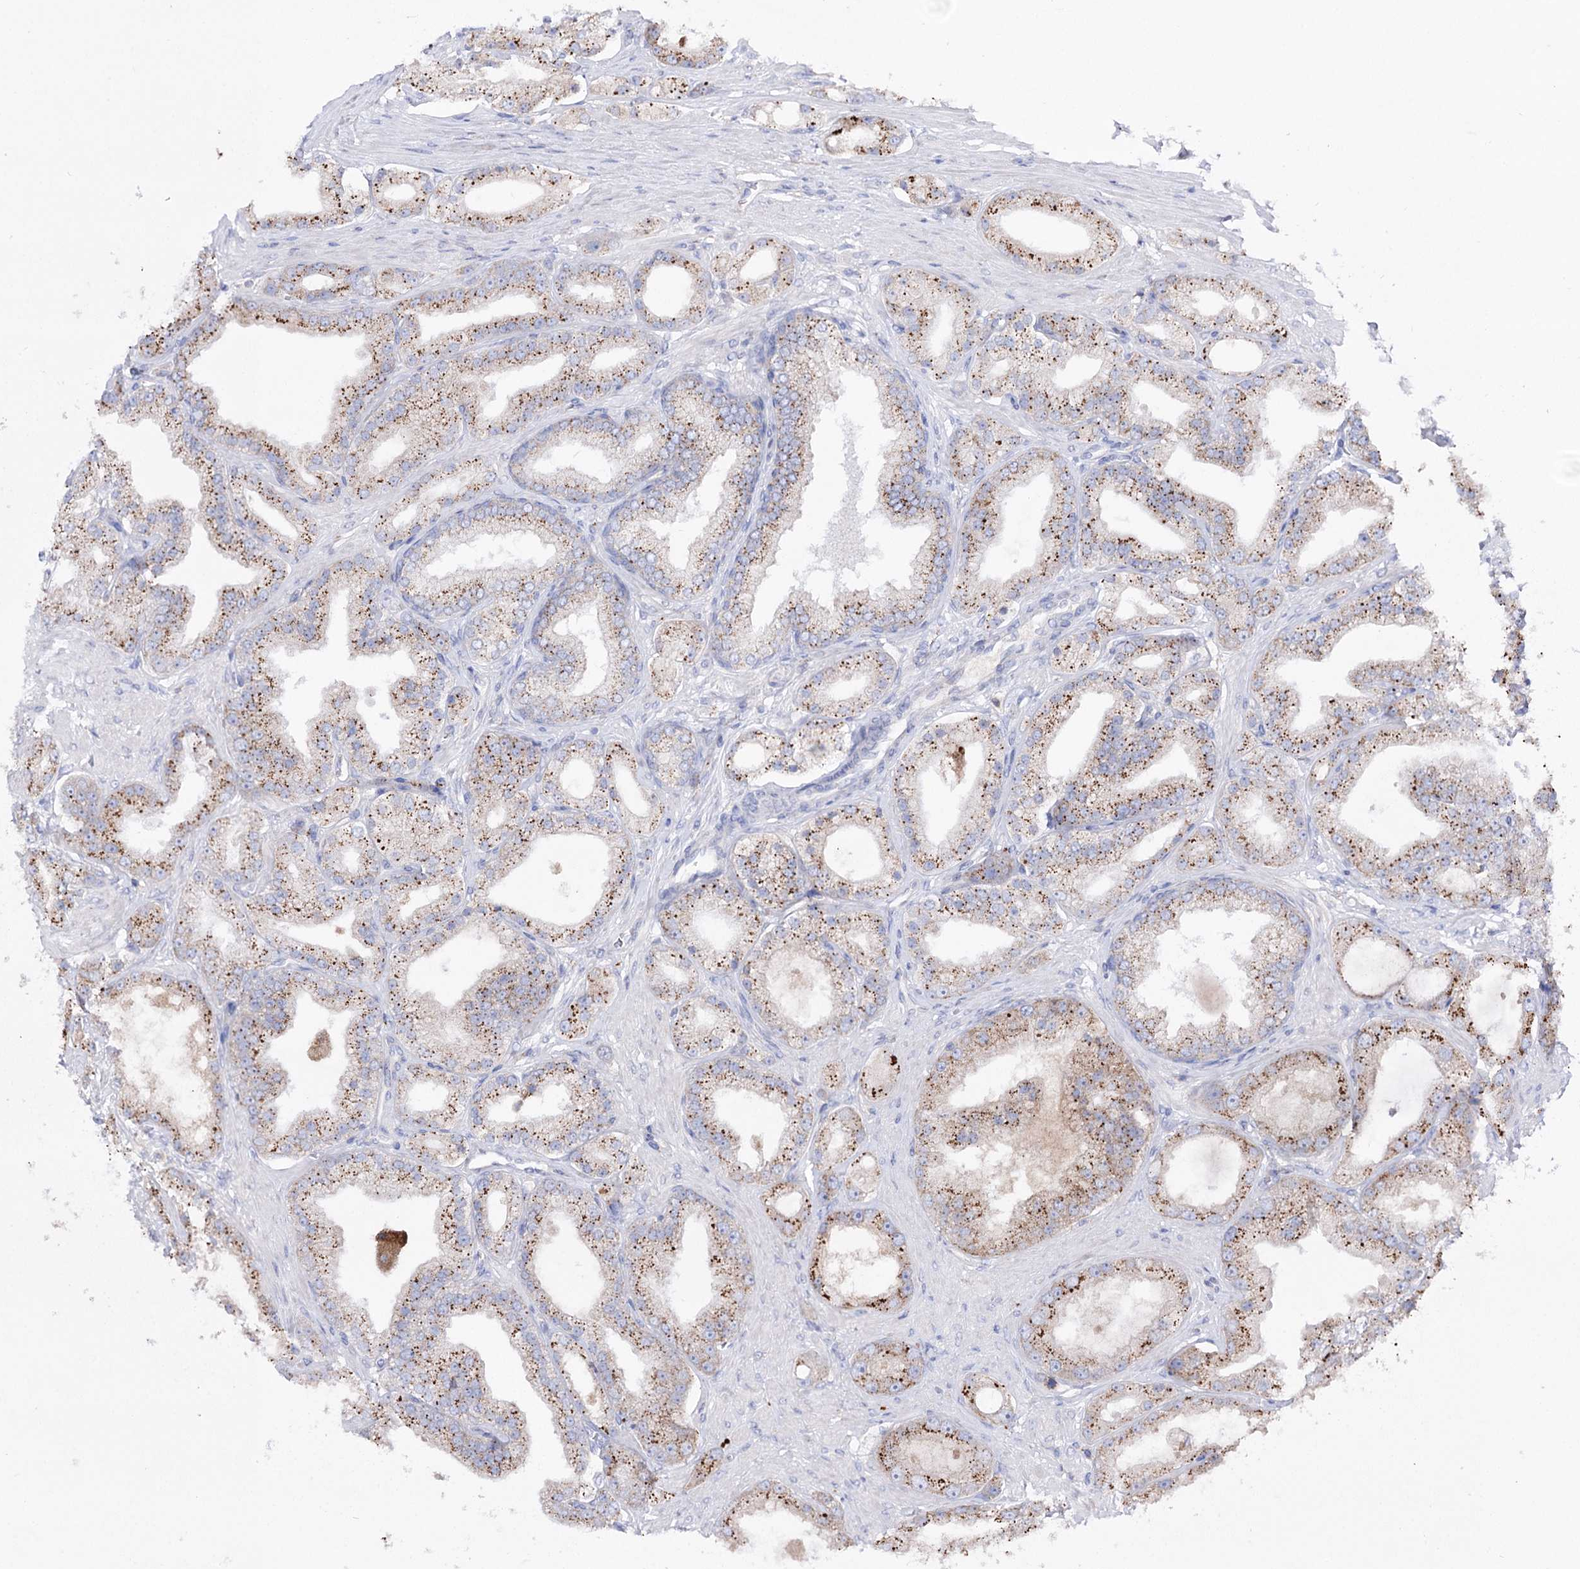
{"staining": {"intensity": "strong", "quantity": ">75%", "location": "cytoplasmic/membranous"}, "tissue": "prostate cancer", "cell_type": "Tumor cells", "image_type": "cancer", "snomed": [{"axis": "morphology", "description": "Adenocarcinoma, Low grade"}, {"axis": "topography", "description": "Prostate"}], "caption": "Protein analysis of prostate low-grade adenocarcinoma tissue shows strong cytoplasmic/membranous expression in about >75% of tumor cells.", "gene": "NAGLU", "patient": {"sex": "male", "age": 67}}